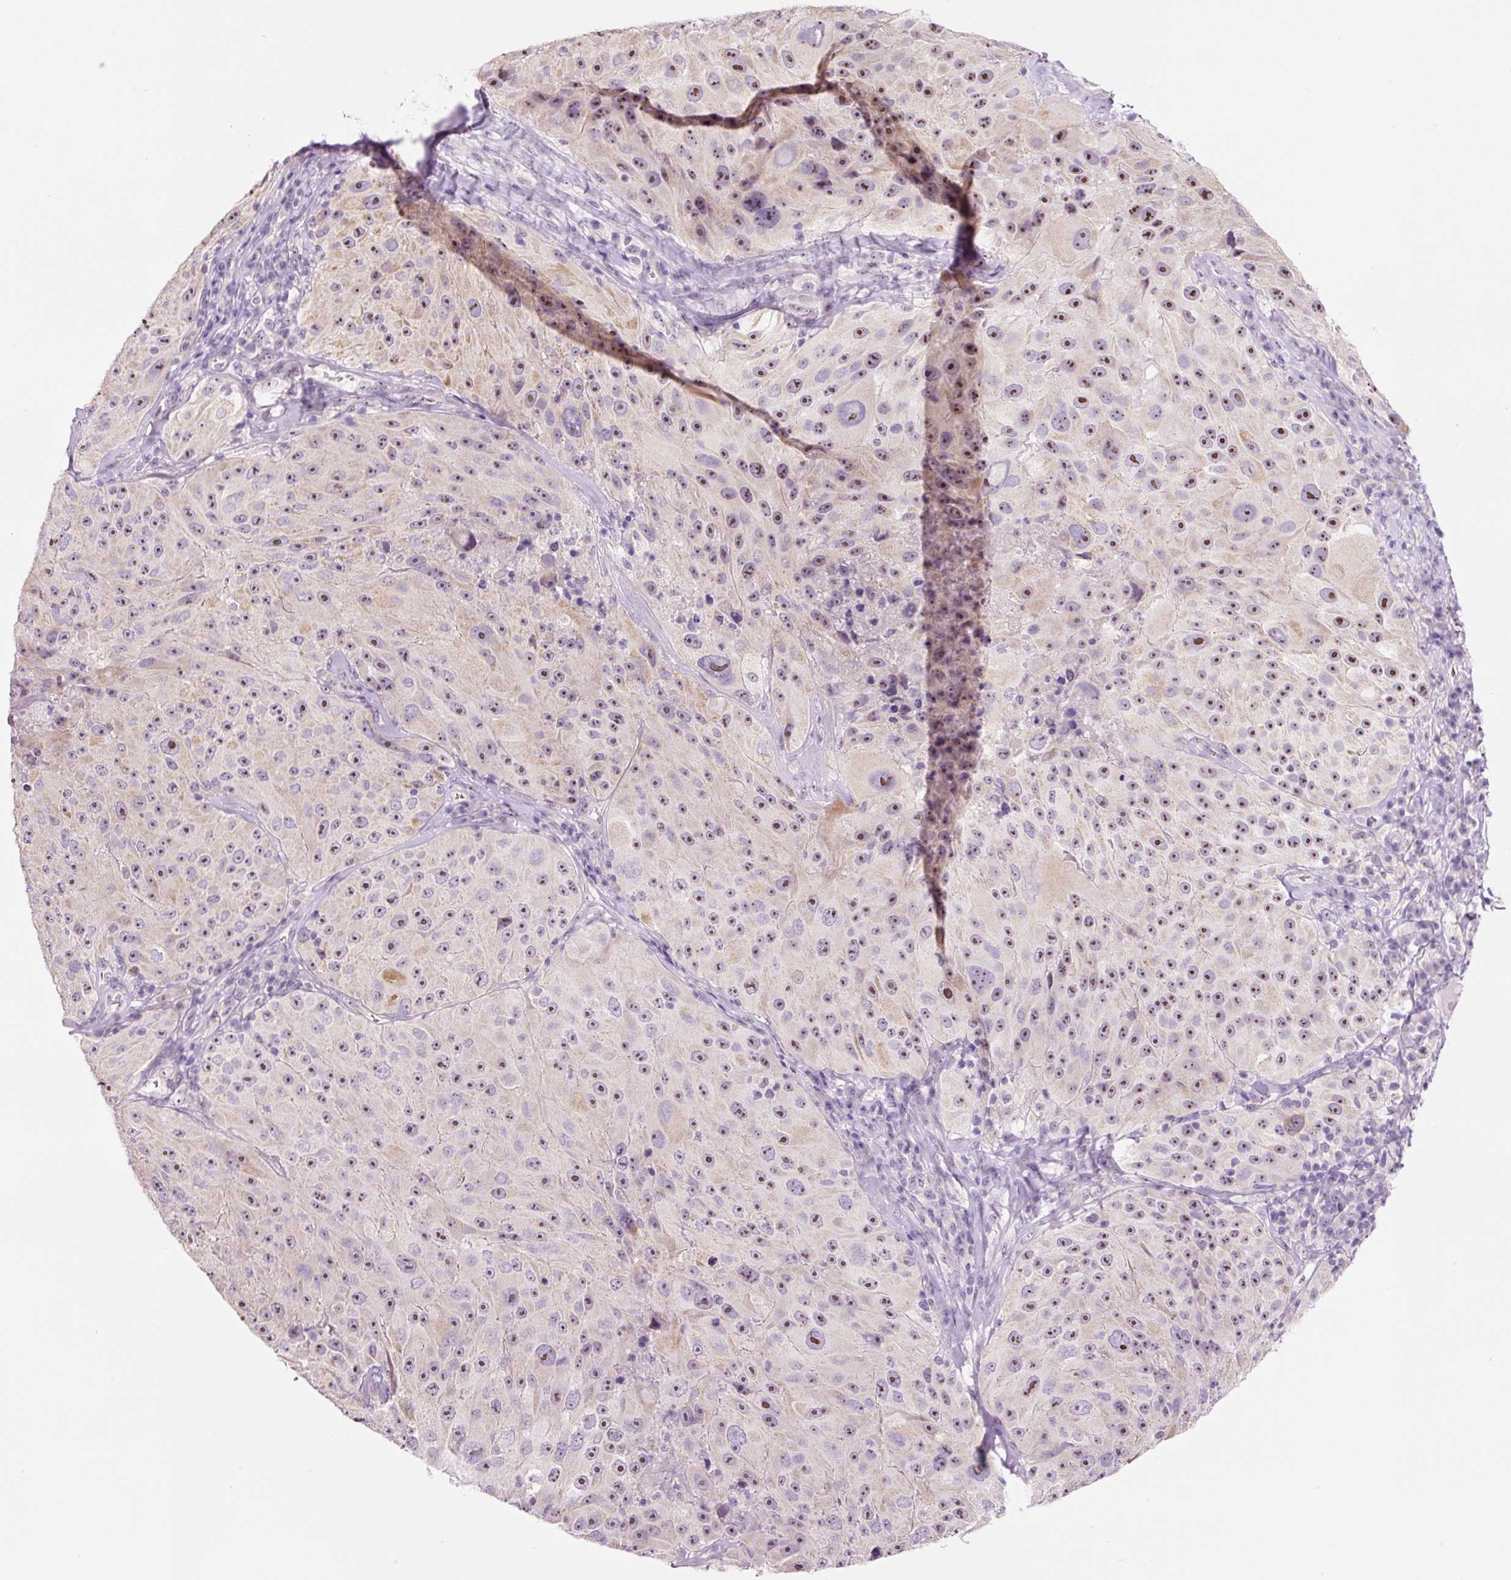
{"staining": {"intensity": "moderate", "quantity": ">75%", "location": "nuclear"}, "tissue": "melanoma", "cell_type": "Tumor cells", "image_type": "cancer", "snomed": [{"axis": "morphology", "description": "Malignant melanoma, Metastatic site"}, {"axis": "topography", "description": "Lymph node"}], "caption": "This is an image of IHC staining of melanoma, which shows moderate expression in the nuclear of tumor cells.", "gene": "GCG", "patient": {"sex": "male", "age": 62}}